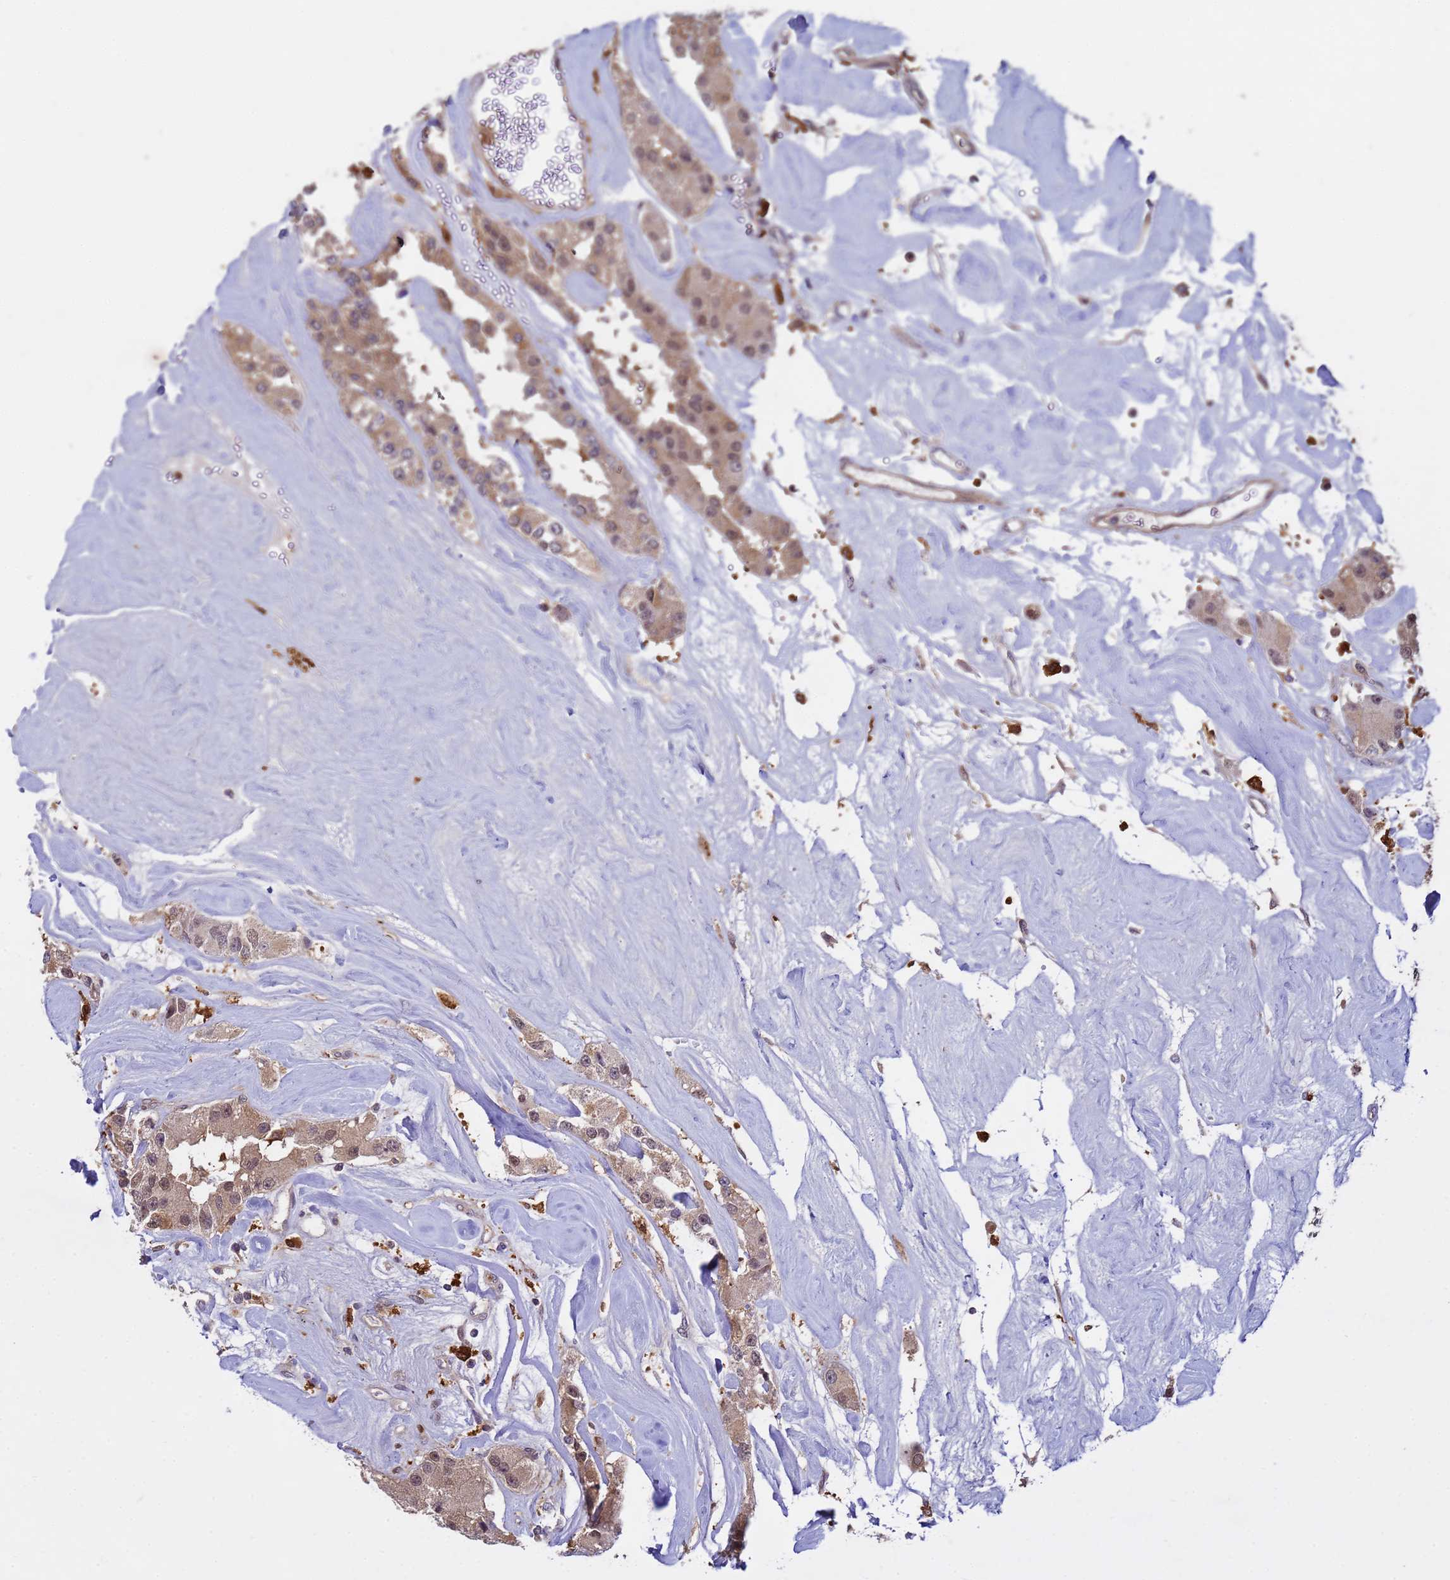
{"staining": {"intensity": "moderate", "quantity": ">75%", "location": "nuclear"}, "tissue": "carcinoid", "cell_type": "Tumor cells", "image_type": "cancer", "snomed": [{"axis": "morphology", "description": "Carcinoid, malignant, NOS"}, {"axis": "topography", "description": "Pancreas"}], "caption": "Carcinoid stained with DAB immunohistochemistry (IHC) shows medium levels of moderate nuclear positivity in about >75% of tumor cells.", "gene": "NPEPPS", "patient": {"sex": "male", "age": 41}}